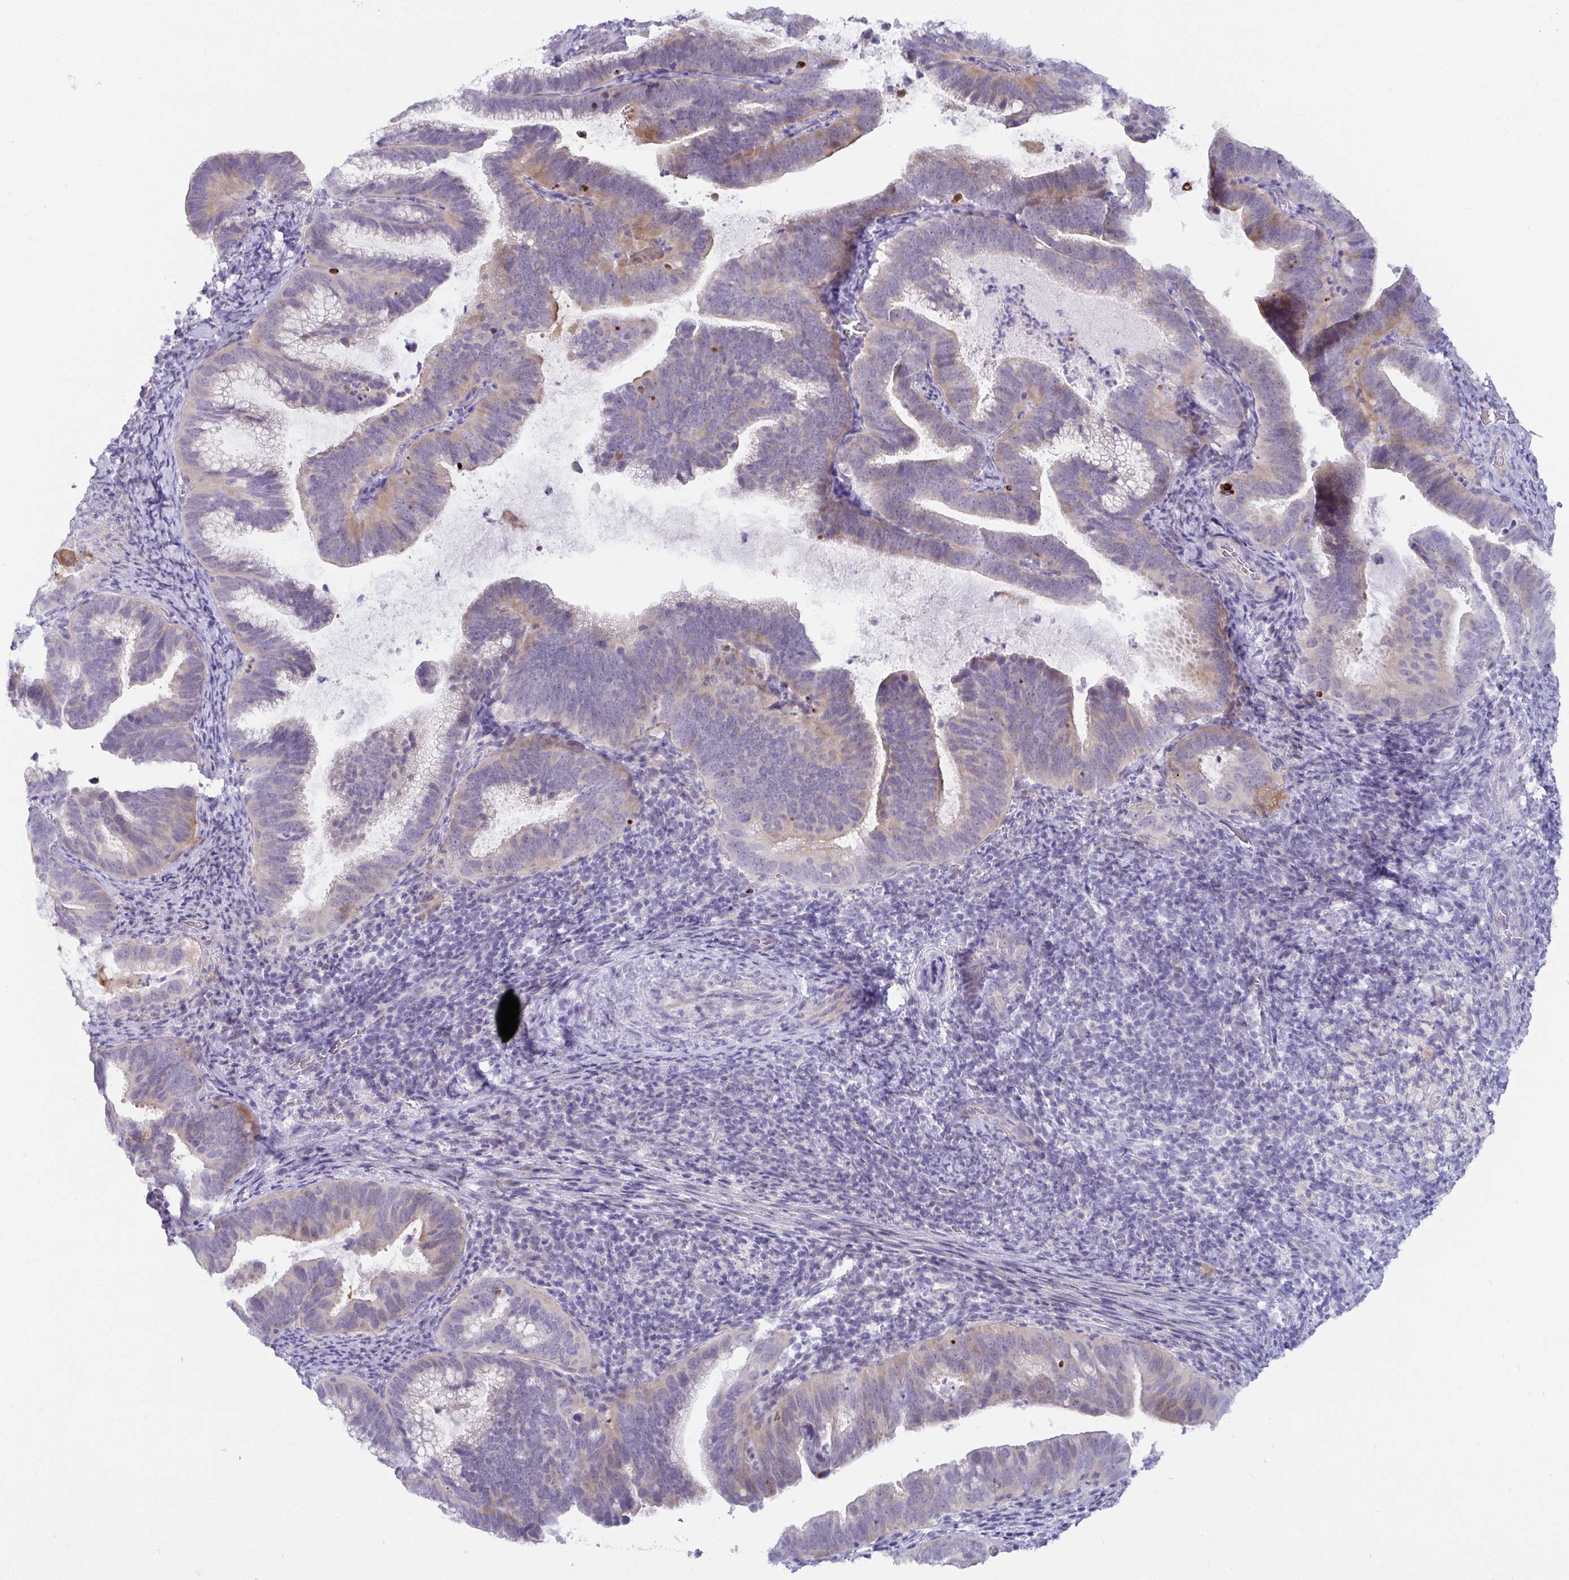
{"staining": {"intensity": "weak", "quantity": "25%-75%", "location": "cytoplasmic/membranous"}, "tissue": "cervical cancer", "cell_type": "Tumor cells", "image_type": "cancer", "snomed": [{"axis": "morphology", "description": "Adenocarcinoma, NOS"}, {"axis": "topography", "description": "Cervix"}], "caption": "DAB immunohistochemical staining of human cervical adenocarcinoma shows weak cytoplasmic/membranous protein positivity in about 25%-75% of tumor cells.", "gene": "GSTM1", "patient": {"sex": "female", "age": 61}}